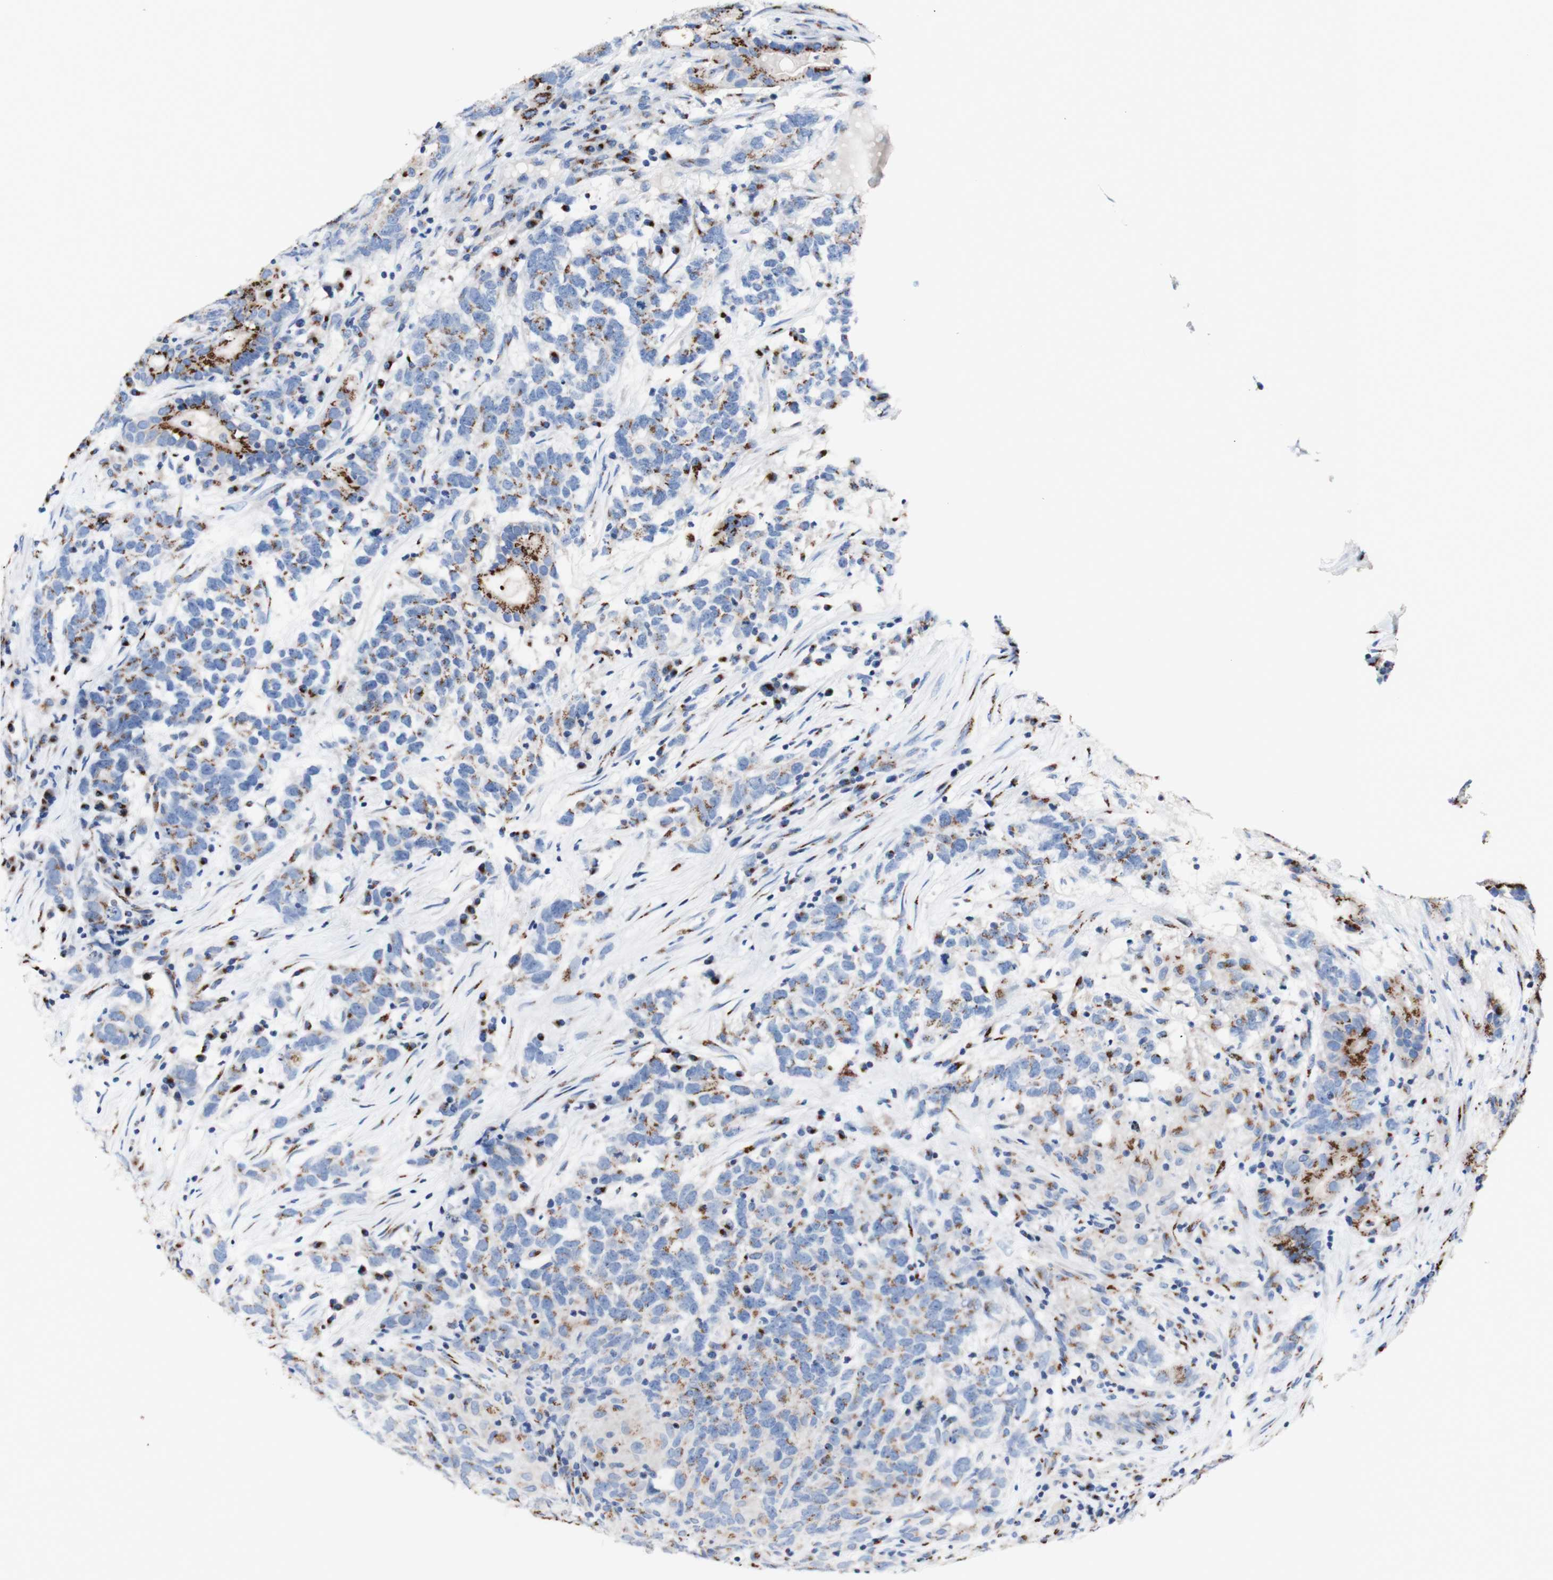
{"staining": {"intensity": "moderate", "quantity": "25%-75%", "location": "cytoplasmic/membranous"}, "tissue": "testis cancer", "cell_type": "Tumor cells", "image_type": "cancer", "snomed": [{"axis": "morphology", "description": "Carcinoma, Embryonal, NOS"}, {"axis": "topography", "description": "Testis"}], "caption": "Moderate cytoplasmic/membranous staining is appreciated in approximately 25%-75% of tumor cells in testis embryonal carcinoma.", "gene": "GALNT2", "patient": {"sex": "male", "age": 26}}